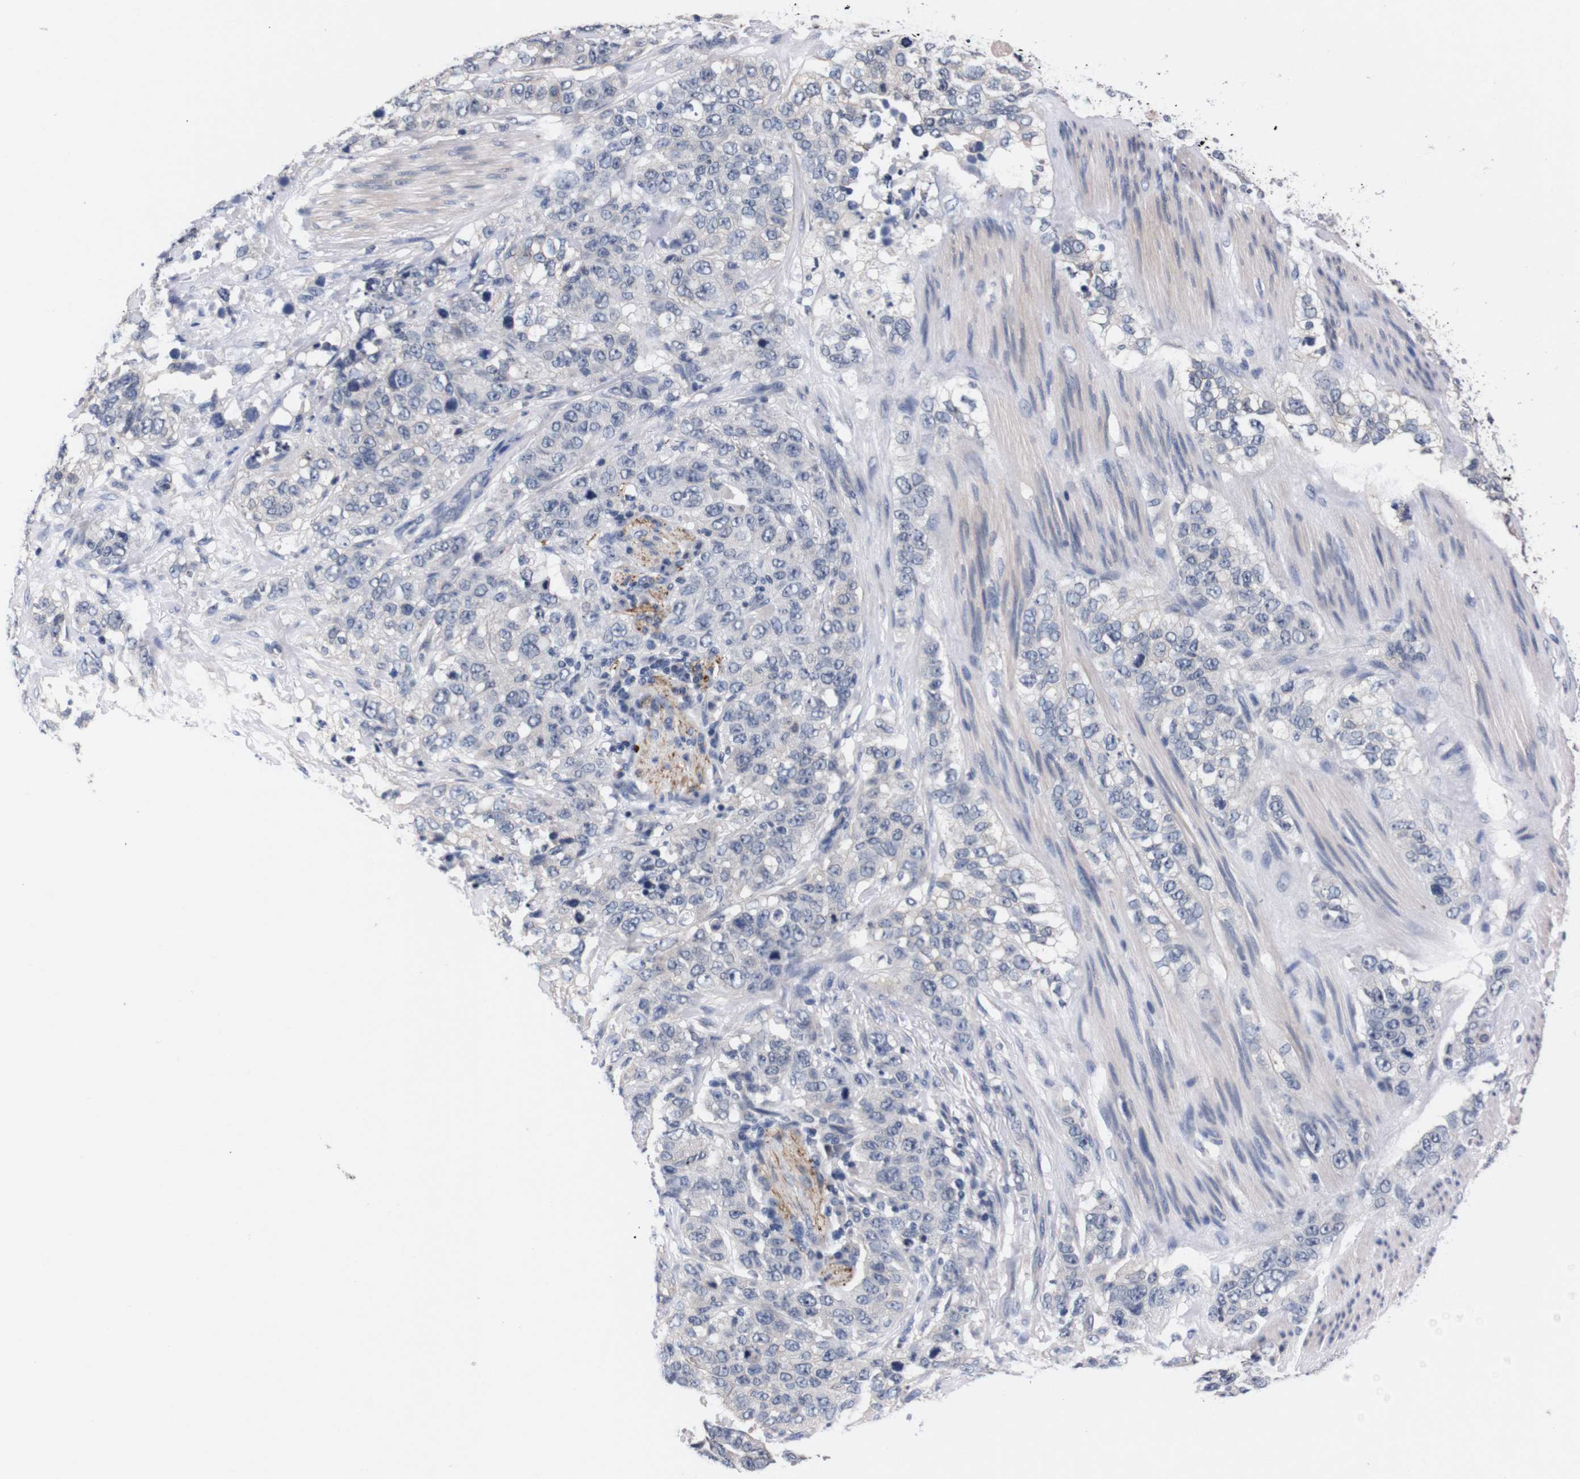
{"staining": {"intensity": "negative", "quantity": "none", "location": "none"}, "tissue": "stomach cancer", "cell_type": "Tumor cells", "image_type": "cancer", "snomed": [{"axis": "morphology", "description": "Adenocarcinoma, NOS"}, {"axis": "topography", "description": "Stomach"}], "caption": "Immunohistochemistry histopathology image of neoplastic tissue: human stomach cancer stained with DAB (3,3'-diaminobenzidine) shows no significant protein expression in tumor cells.", "gene": "TNFRSF21", "patient": {"sex": "male", "age": 48}}